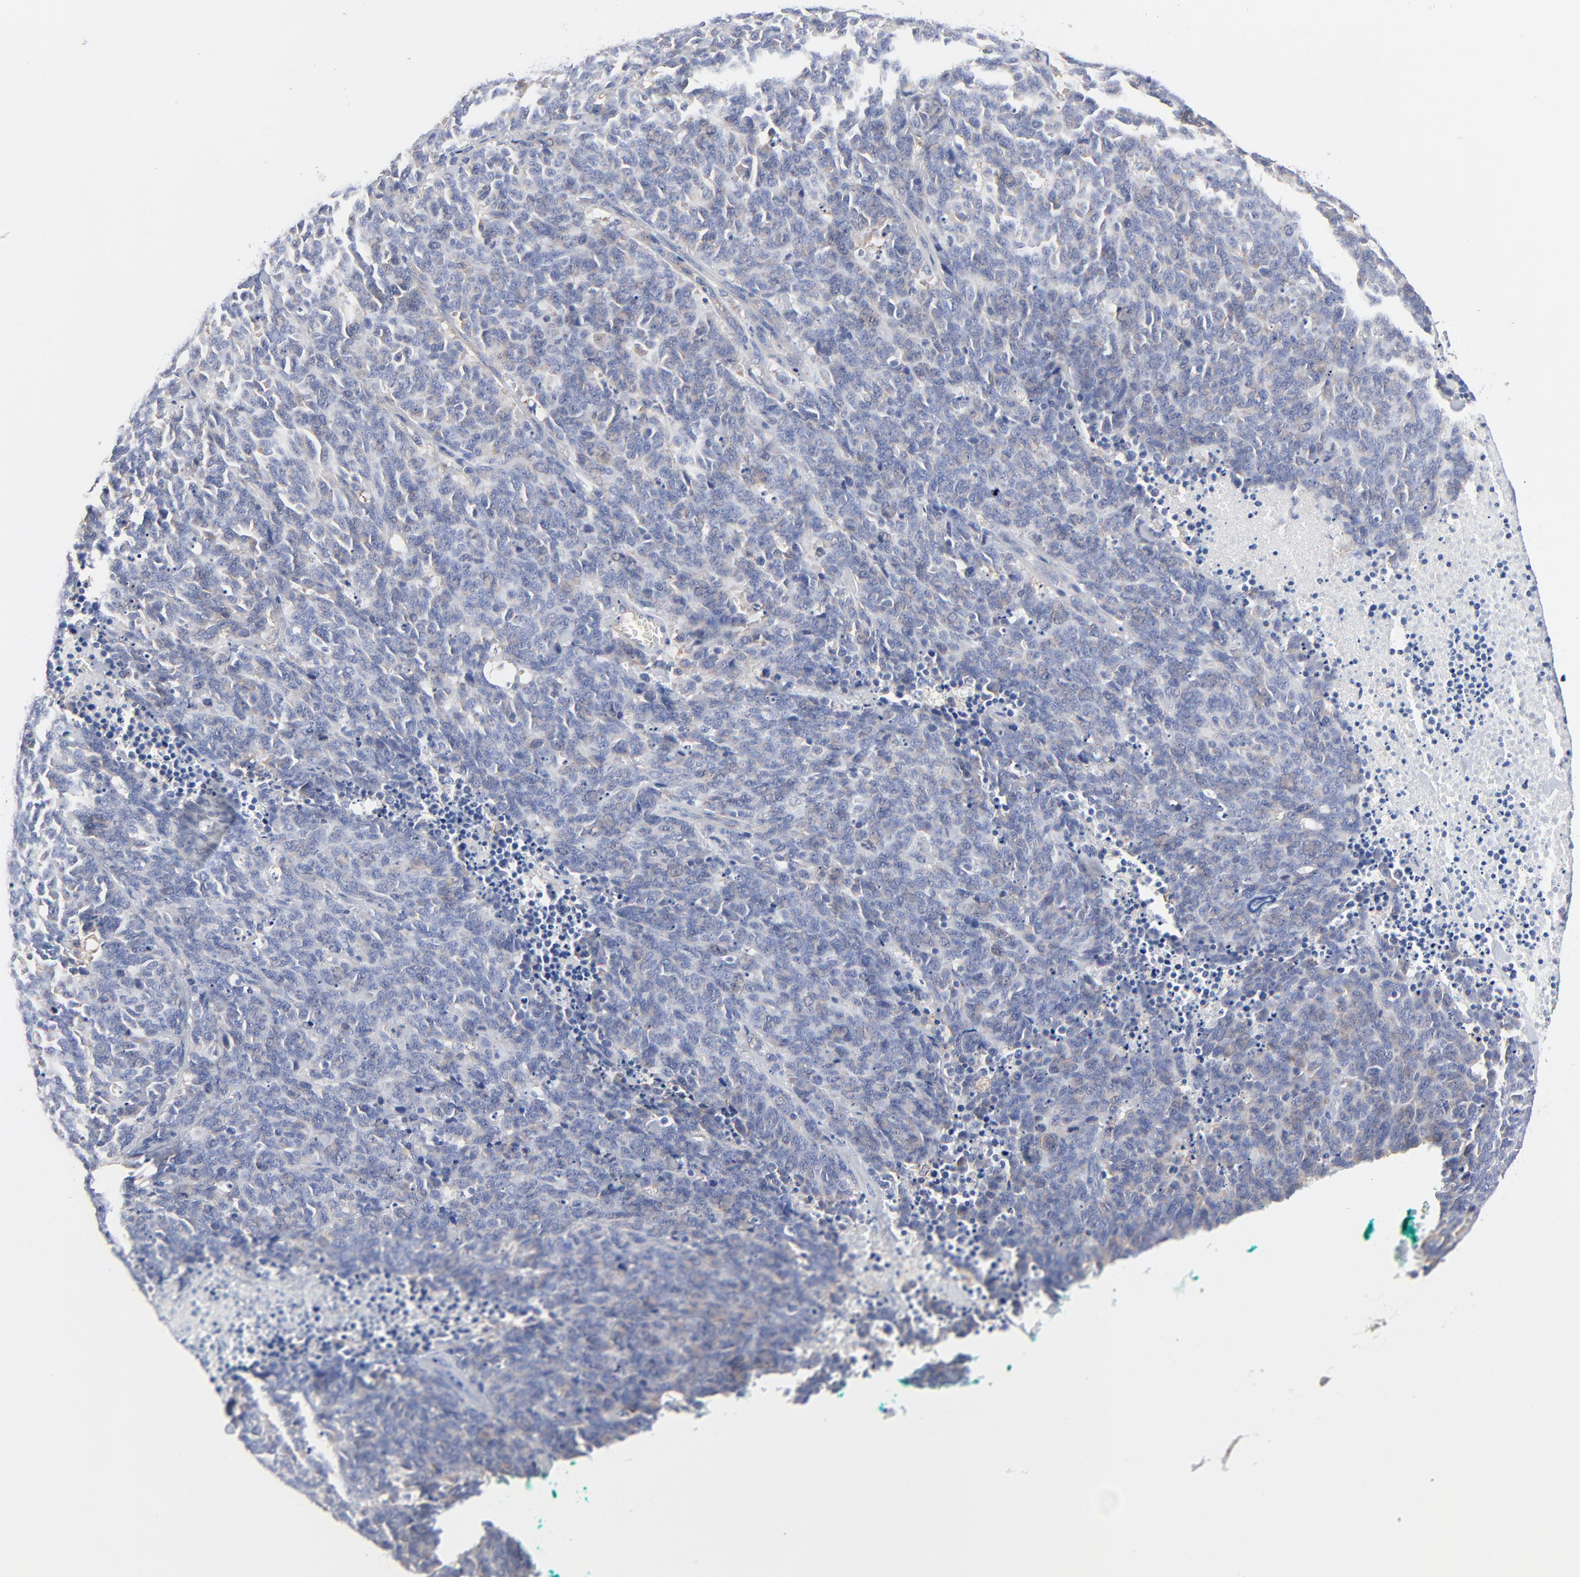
{"staining": {"intensity": "negative", "quantity": "none", "location": "none"}, "tissue": "lung cancer", "cell_type": "Tumor cells", "image_type": "cancer", "snomed": [{"axis": "morphology", "description": "Neoplasm, malignant, NOS"}, {"axis": "topography", "description": "Lung"}], "caption": "Protein analysis of malignant neoplasm (lung) displays no significant expression in tumor cells.", "gene": "CD2AP", "patient": {"sex": "female", "age": 58}}